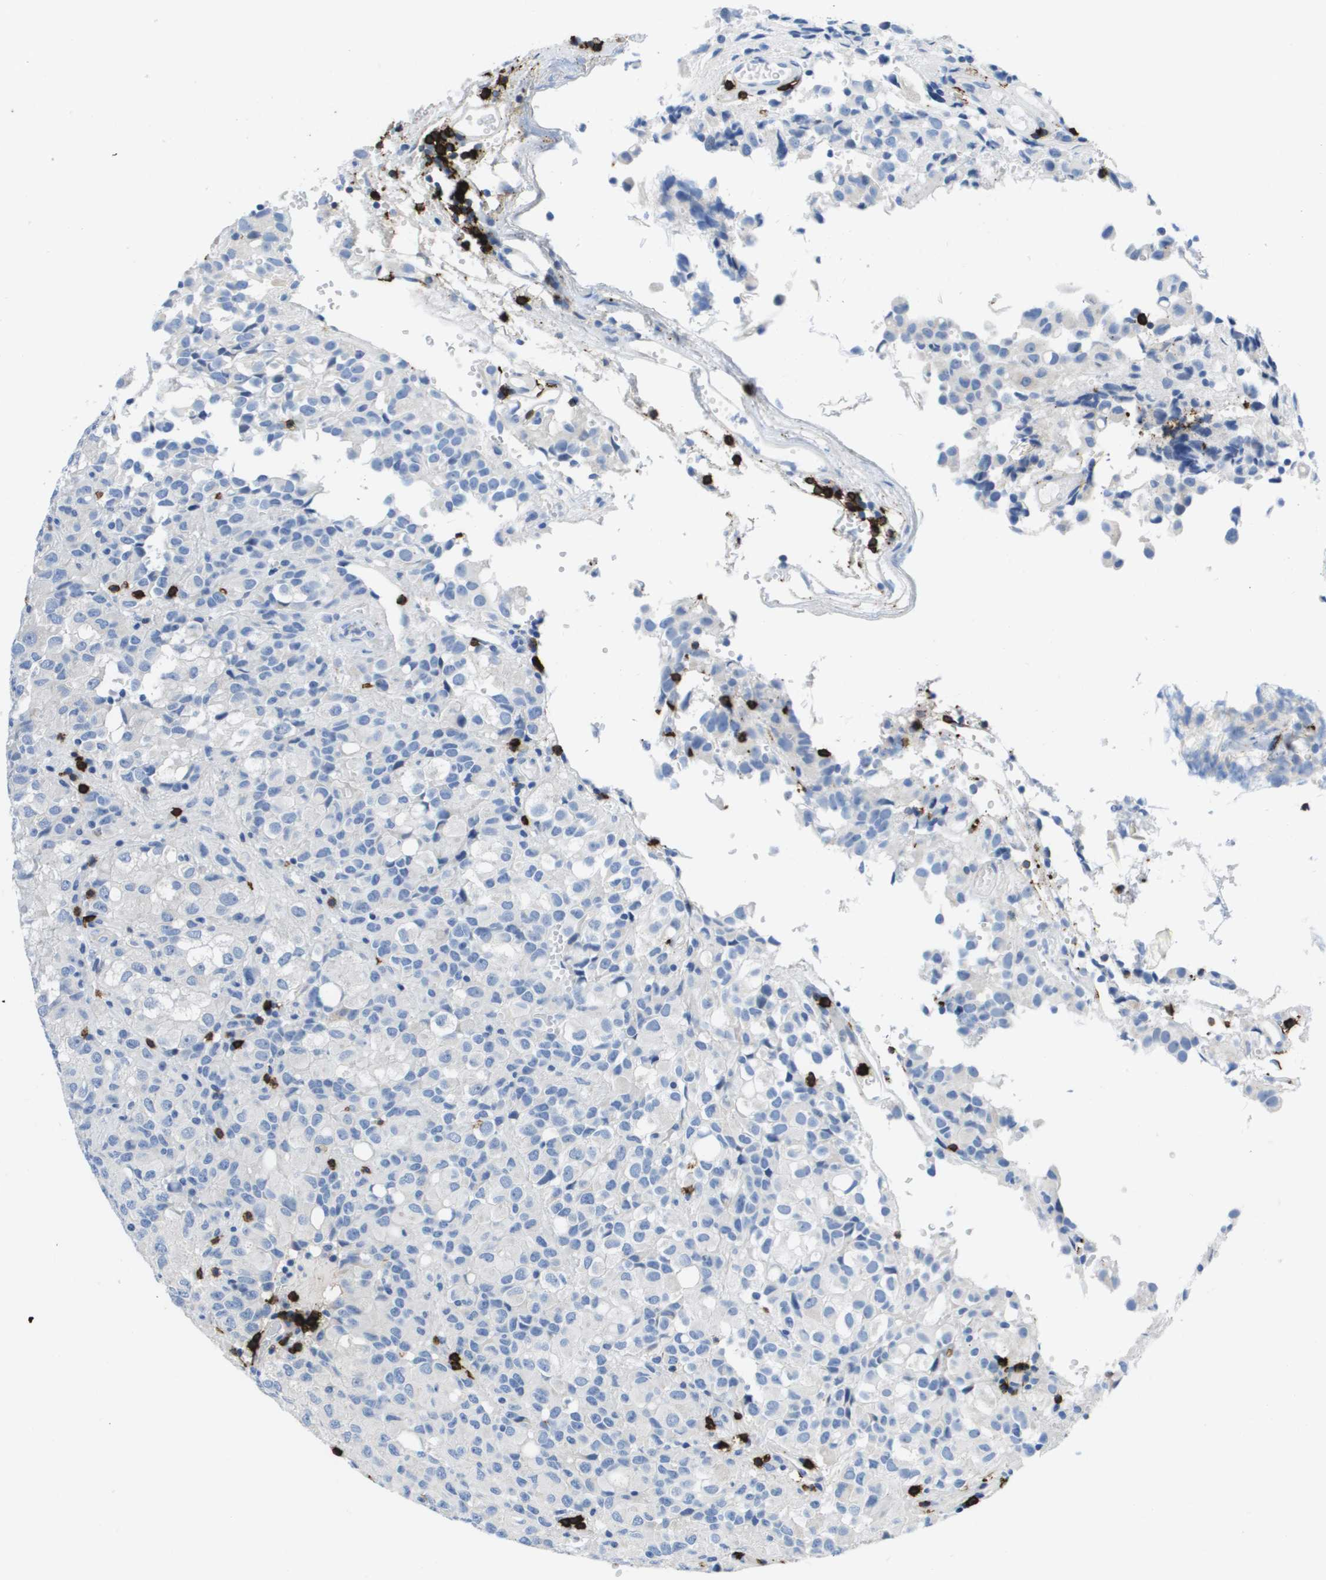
{"staining": {"intensity": "negative", "quantity": "none", "location": "none"}, "tissue": "glioma", "cell_type": "Tumor cells", "image_type": "cancer", "snomed": [{"axis": "morphology", "description": "Glioma, malignant, High grade"}, {"axis": "topography", "description": "Brain"}], "caption": "Immunohistochemical staining of glioma exhibits no significant positivity in tumor cells. The staining is performed using DAB brown chromogen with nuclei counter-stained in using hematoxylin.", "gene": "MS4A1", "patient": {"sex": "male", "age": 32}}